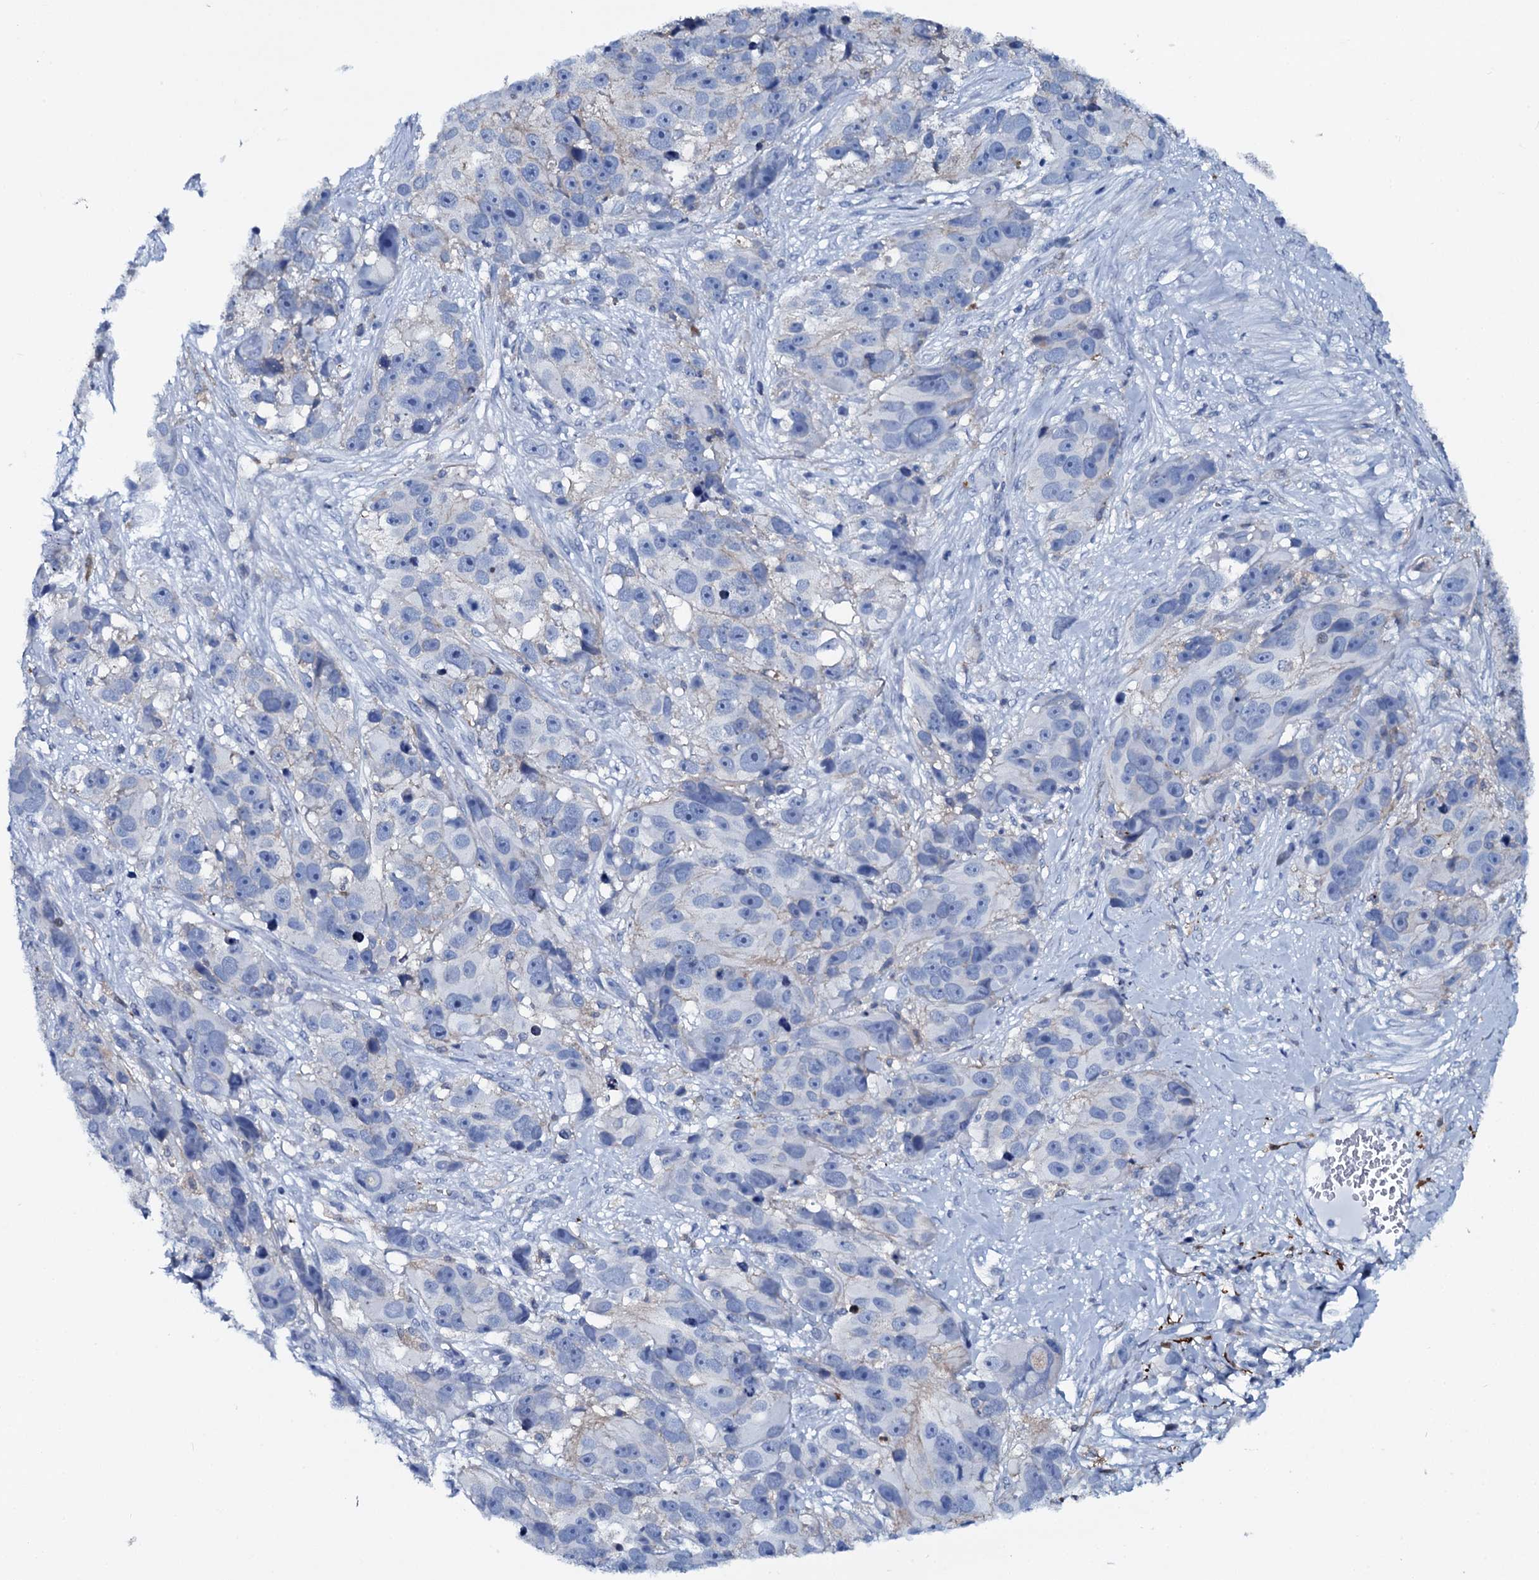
{"staining": {"intensity": "negative", "quantity": "none", "location": "none"}, "tissue": "melanoma", "cell_type": "Tumor cells", "image_type": "cancer", "snomed": [{"axis": "morphology", "description": "Malignant melanoma, NOS"}, {"axis": "topography", "description": "Skin"}], "caption": "The immunohistochemistry (IHC) micrograph has no significant positivity in tumor cells of melanoma tissue.", "gene": "SLC4A7", "patient": {"sex": "male", "age": 84}}